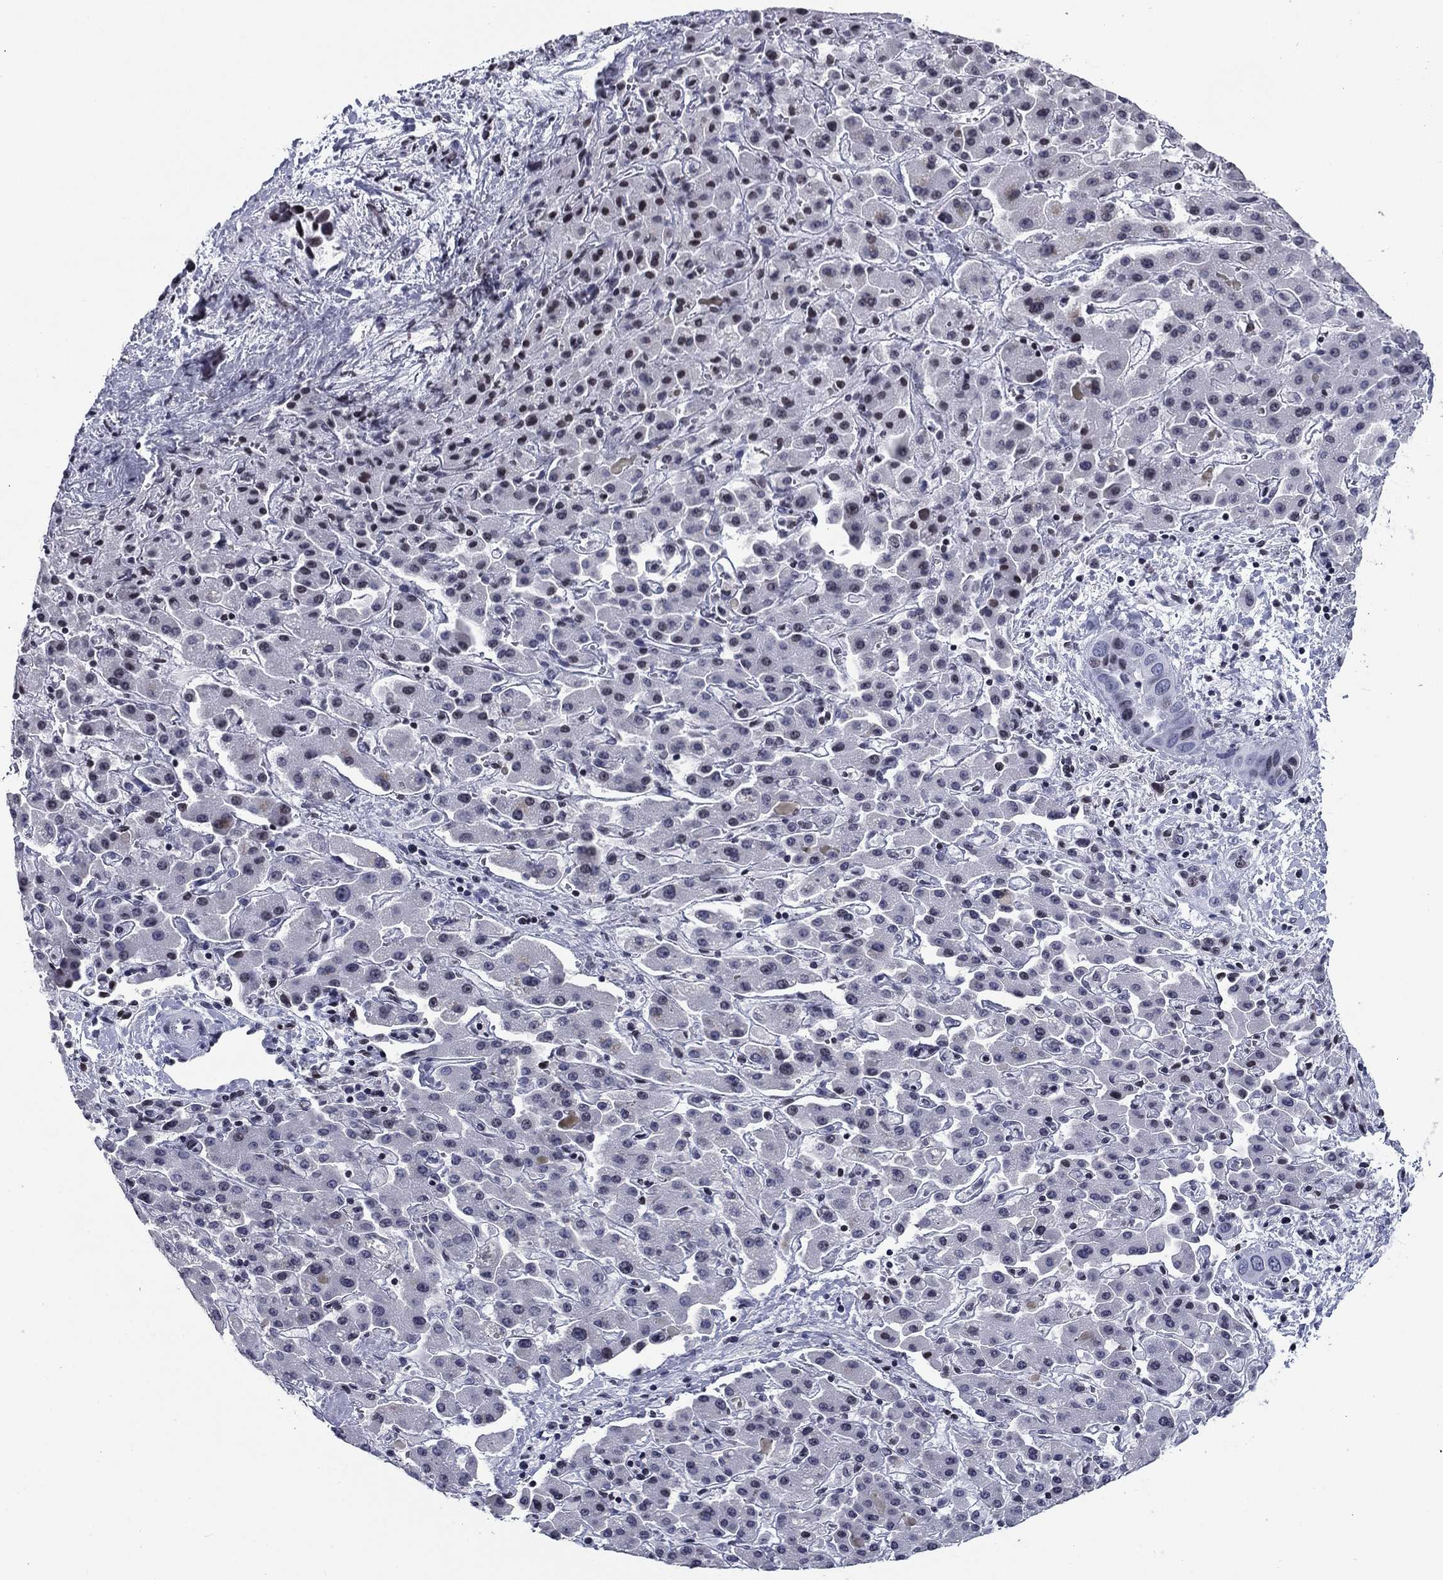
{"staining": {"intensity": "negative", "quantity": "none", "location": "none"}, "tissue": "liver cancer", "cell_type": "Tumor cells", "image_type": "cancer", "snomed": [{"axis": "morphology", "description": "Cholangiocarcinoma"}, {"axis": "topography", "description": "Liver"}], "caption": "IHC of liver cholangiocarcinoma reveals no positivity in tumor cells. Brightfield microscopy of IHC stained with DAB (3,3'-diaminobenzidine) (brown) and hematoxylin (blue), captured at high magnification.", "gene": "CCDC144A", "patient": {"sex": "female", "age": 52}}